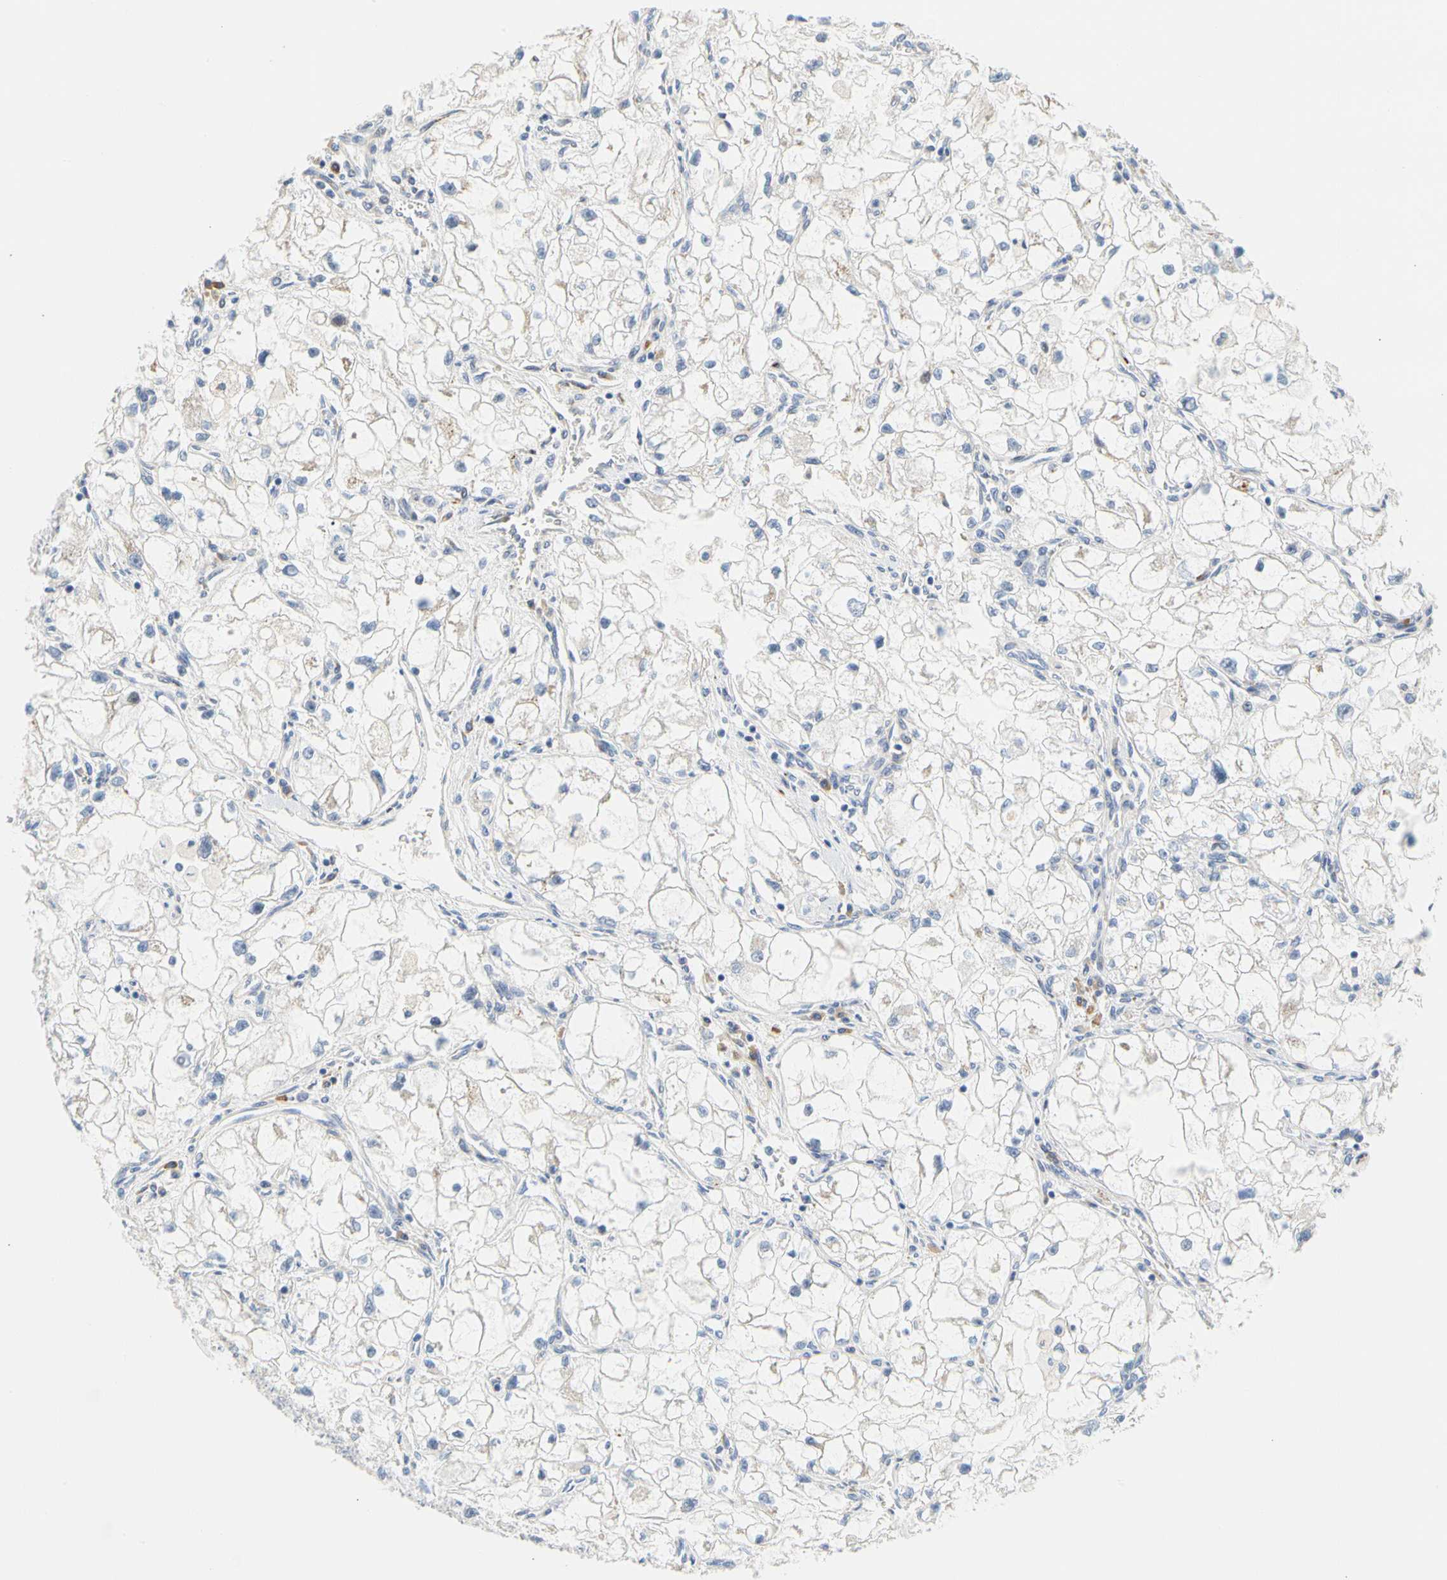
{"staining": {"intensity": "negative", "quantity": "none", "location": "none"}, "tissue": "renal cancer", "cell_type": "Tumor cells", "image_type": "cancer", "snomed": [{"axis": "morphology", "description": "Adenocarcinoma, NOS"}, {"axis": "topography", "description": "Kidney"}], "caption": "IHC image of human renal adenocarcinoma stained for a protein (brown), which exhibits no staining in tumor cells.", "gene": "ZNF236", "patient": {"sex": "female", "age": 70}}